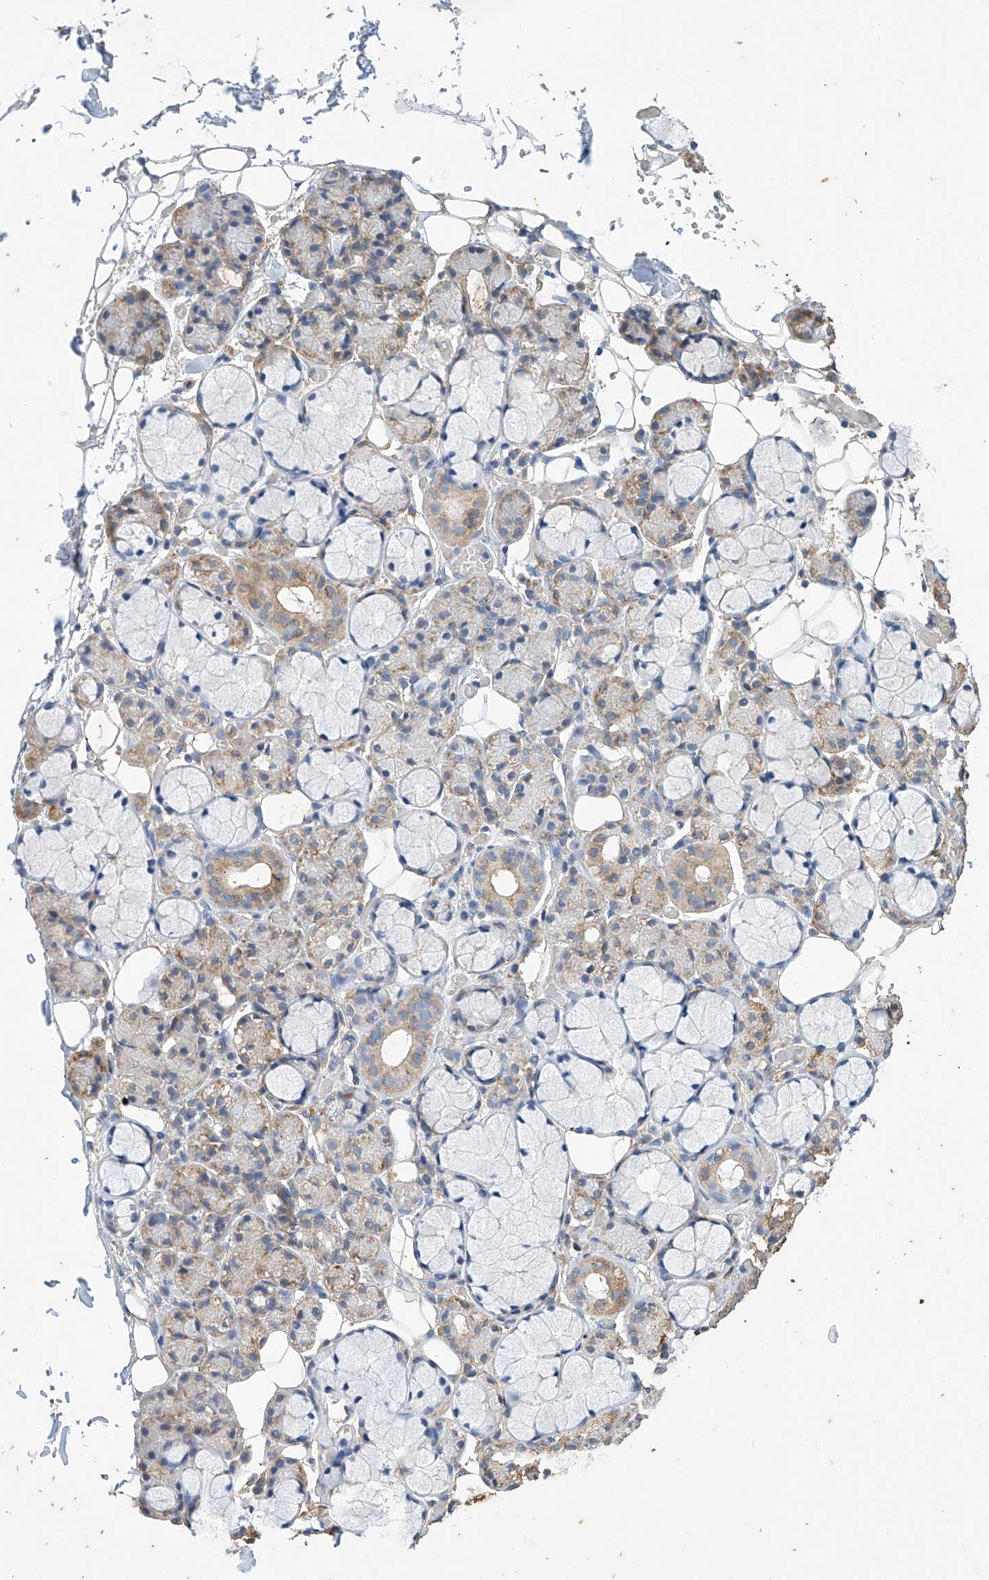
{"staining": {"intensity": "weak", "quantity": "25%-75%", "location": "cytoplasmic/membranous"}, "tissue": "salivary gland", "cell_type": "Glandular cells", "image_type": "normal", "snomed": [{"axis": "morphology", "description": "Normal tissue, NOS"}, {"axis": "topography", "description": "Salivary gland"}], "caption": "Unremarkable salivary gland displays weak cytoplasmic/membranous expression in approximately 25%-75% of glandular cells.", "gene": "CERS4", "patient": {"sex": "male", "age": 63}}